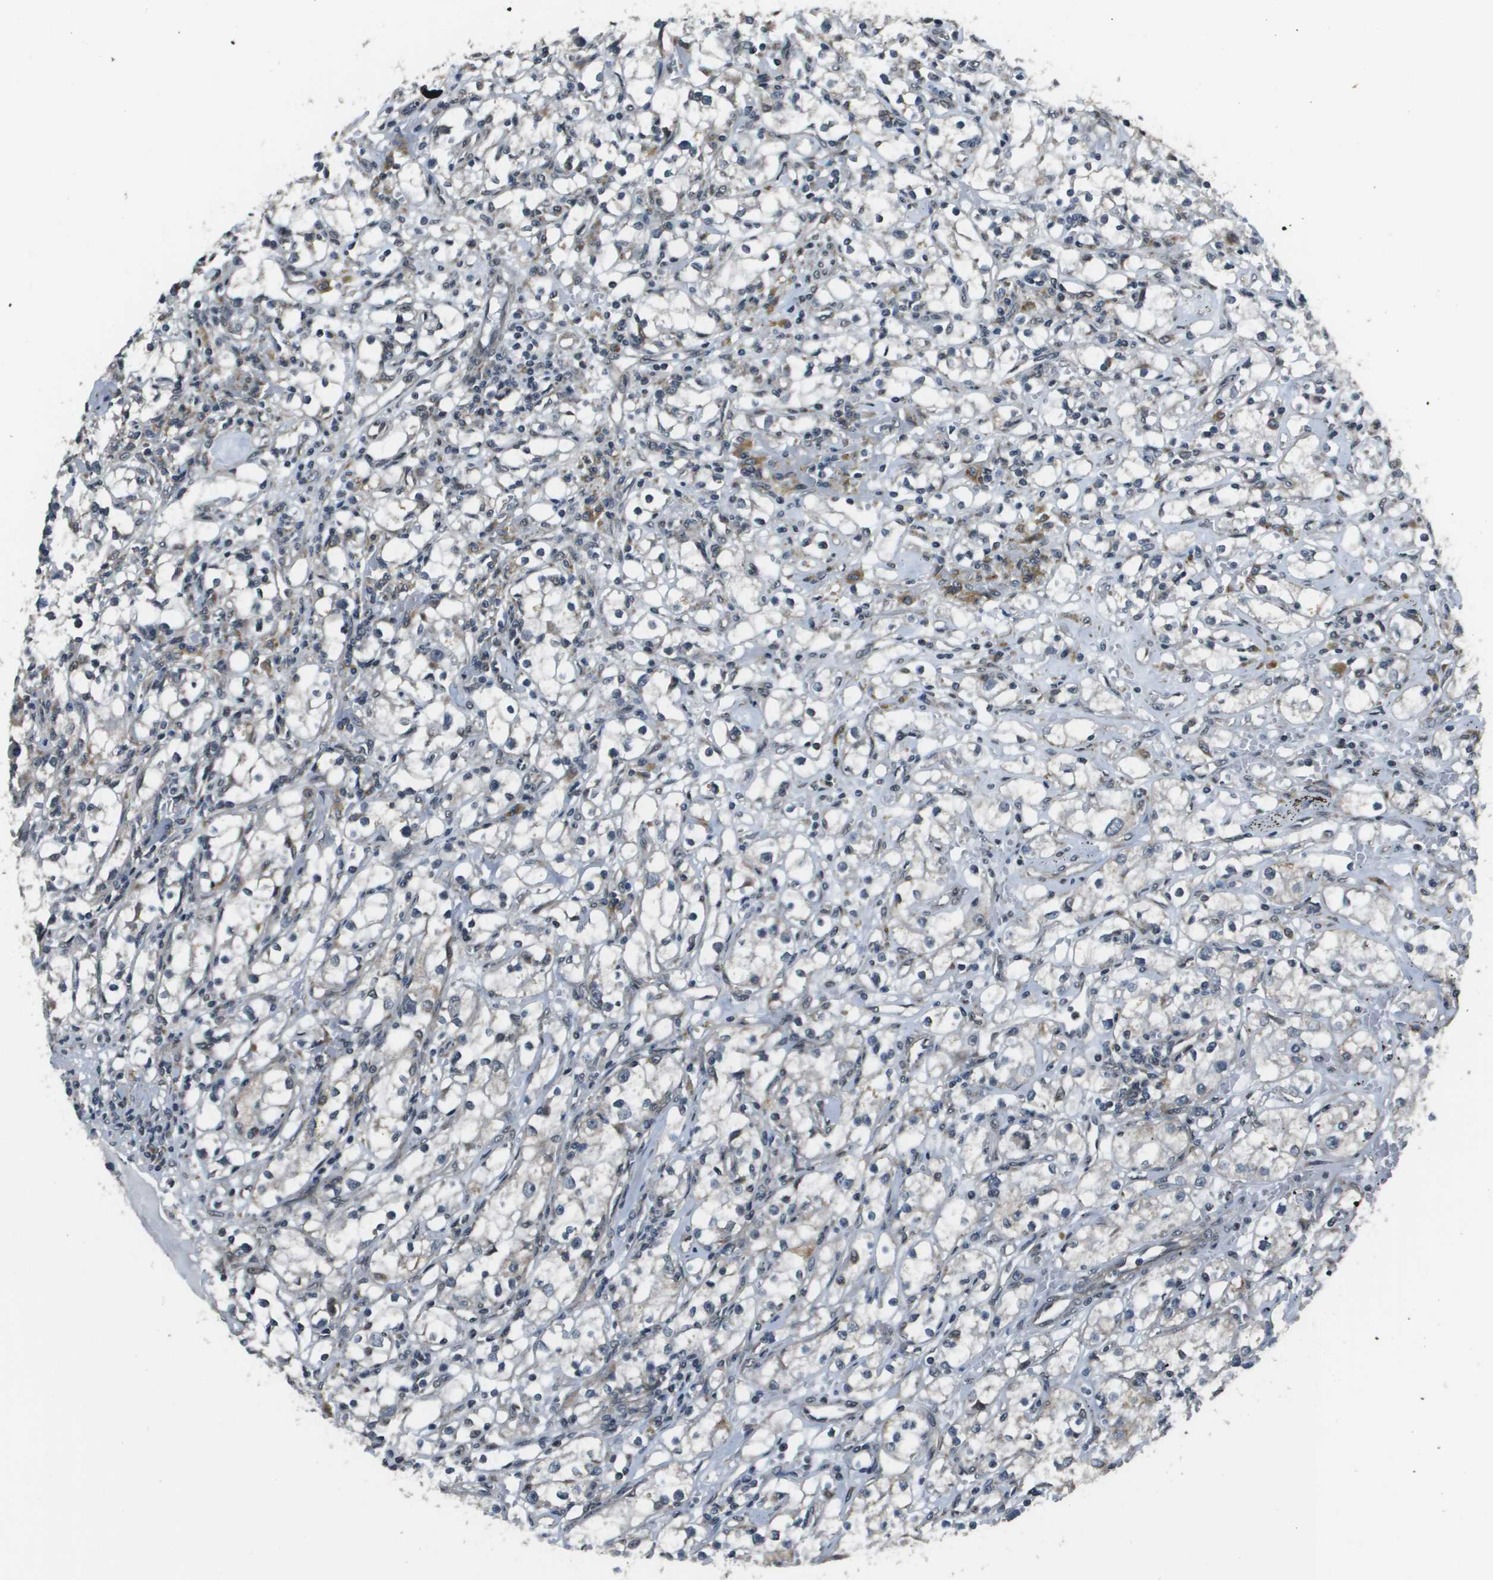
{"staining": {"intensity": "negative", "quantity": "none", "location": "none"}, "tissue": "renal cancer", "cell_type": "Tumor cells", "image_type": "cancer", "snomed": [{"axis": "morphology", "description": "Adenocarcinoma, NOS"}, {"axis": "topography", "description": "Kidney"}], "caption": "This is an immunohistochemistry micrograph of renal cancer (adenocarcinoma). There is no staining in tumor cells.", "gene": "PPFIA1", "patient": {"sex": "male", "age": 56}}